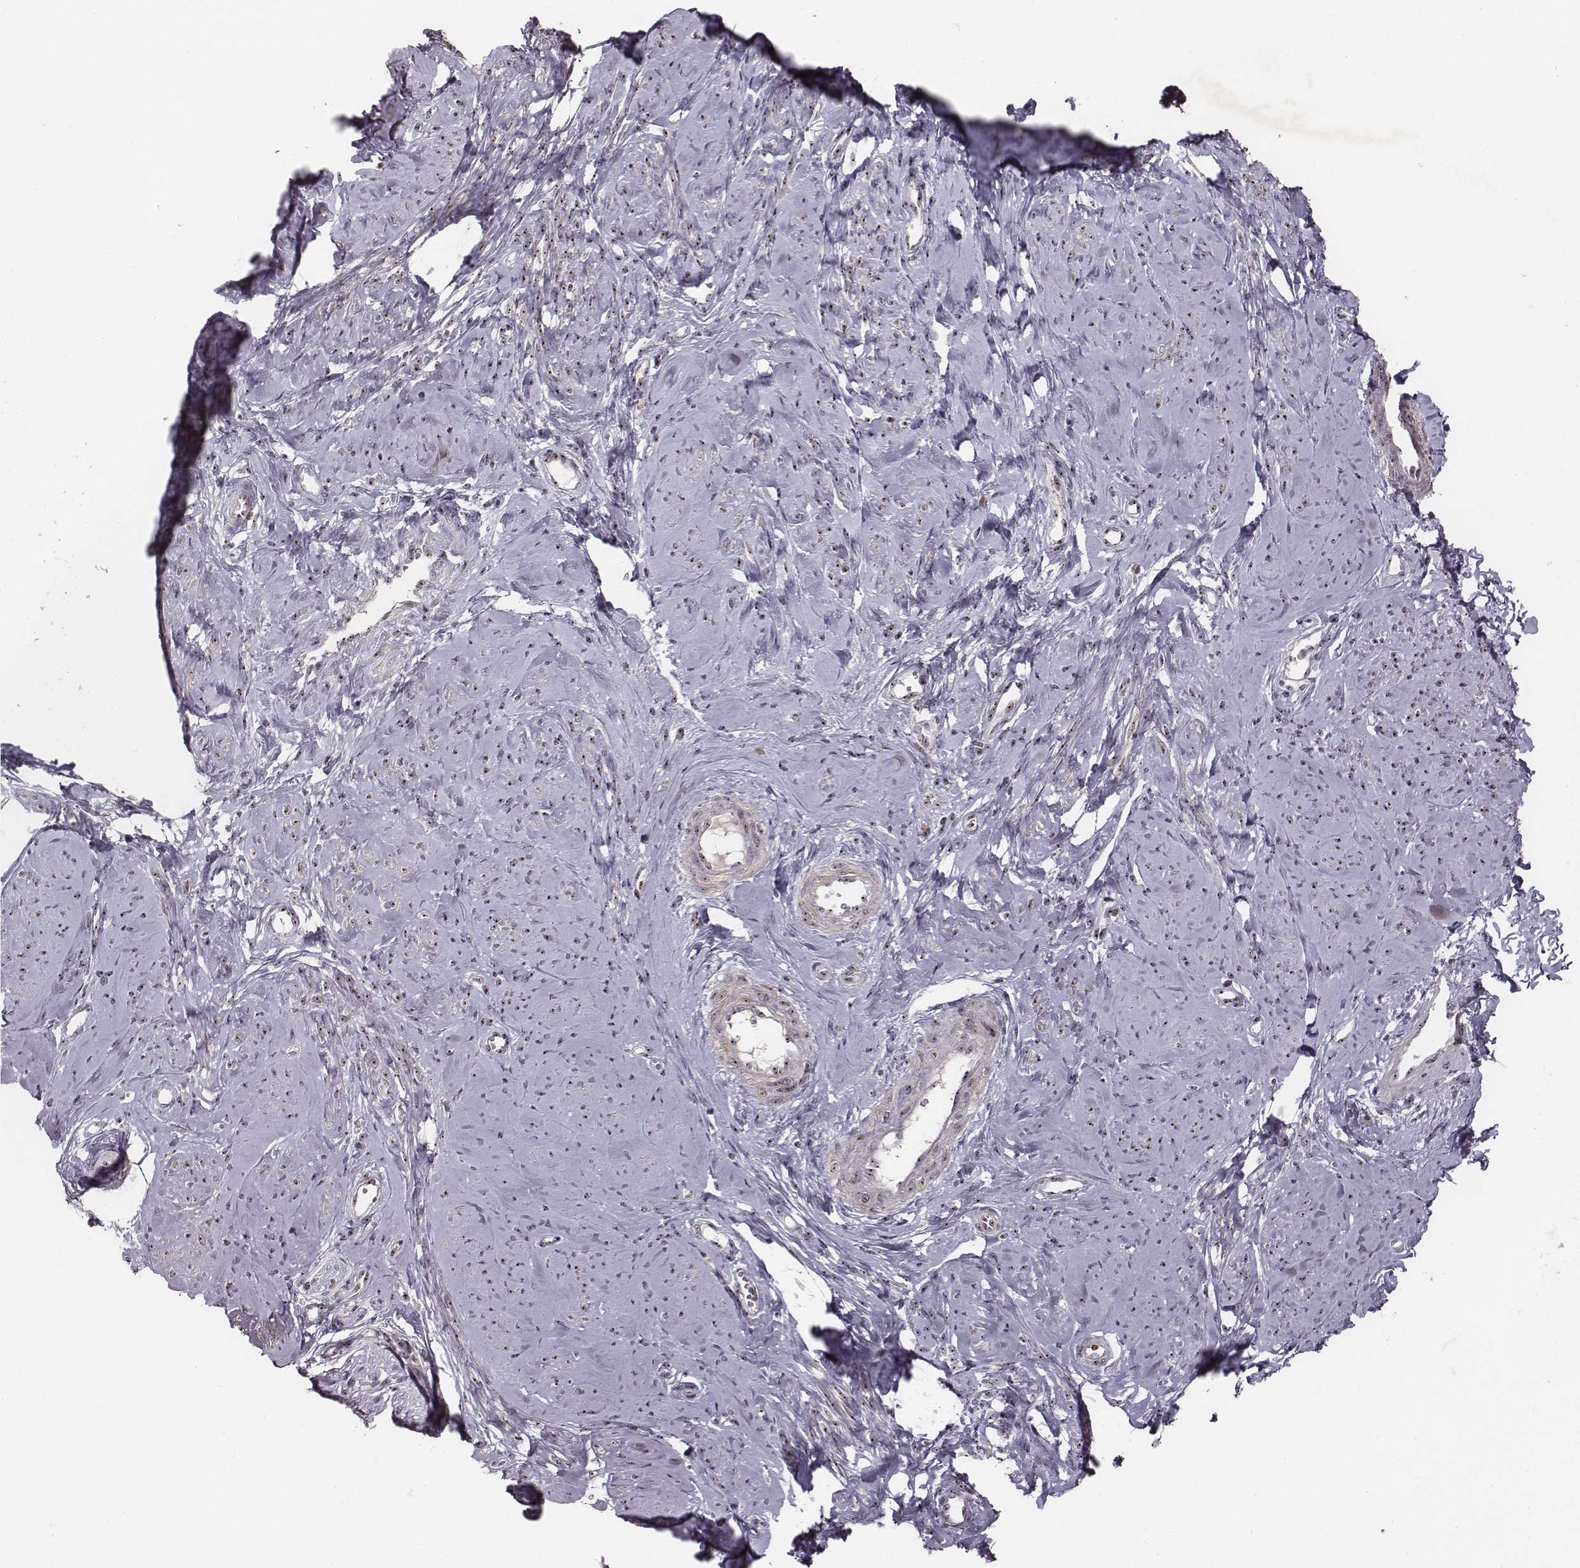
{"staining": {"intensity": "weak", "quantity": ">75%", "location": "nuclear"}, "tissue": "smooth muscle", "cell_type": "Smooth muscle cells", "image_type": "normal", "snomed": [{"axis": "morphology", "description": "Normal tissue, NOS"}, {"axis": "topography", "description": "Smooth muscle"}], "caption": "Weak nuclear positivity for a protein is appreciated in approximately >75% of smooth muscle cells of normal smooth muscle using IHC.", "gene": "NOP56", "patient": {"sex": "female", "age": 48}}